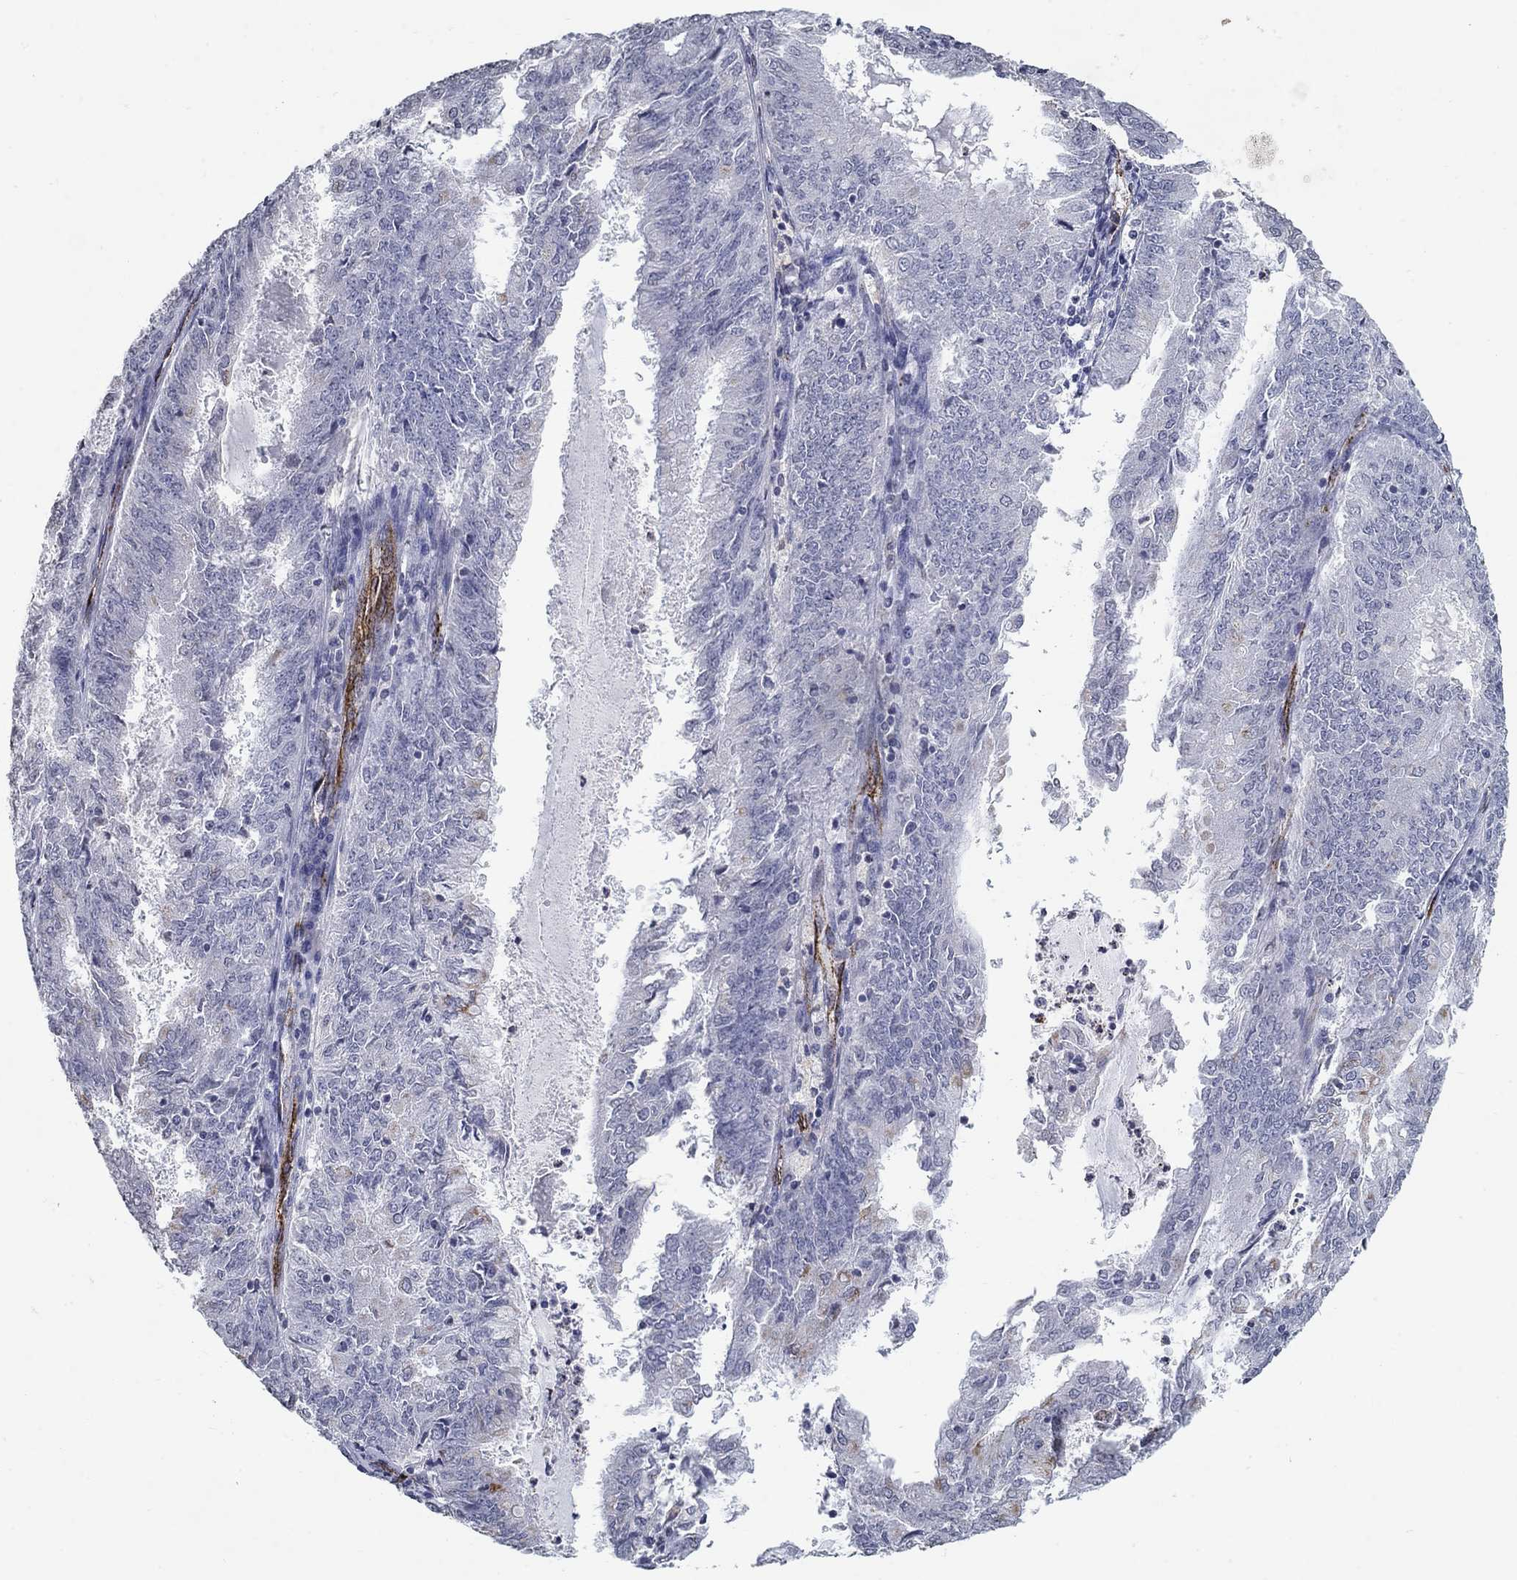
{"staining": {"intensity": "negative", "quantity": "none", "location": "none"}, "tissue": "endometrial cancer", "cell_type": "Tumor cells", "image_type": "cancer", "snomed": [{"axis": "morphology", "description": "Adenocarcinoma, NOS"}, {"axis": "topography", "description": "Endometrium"}], "caption": "Human endometrial cancer stained for a protein using IHC reveals no positivity in tumor cells.", "gene": "TINAG", "patient": {"sex": "female", "age": 57}}